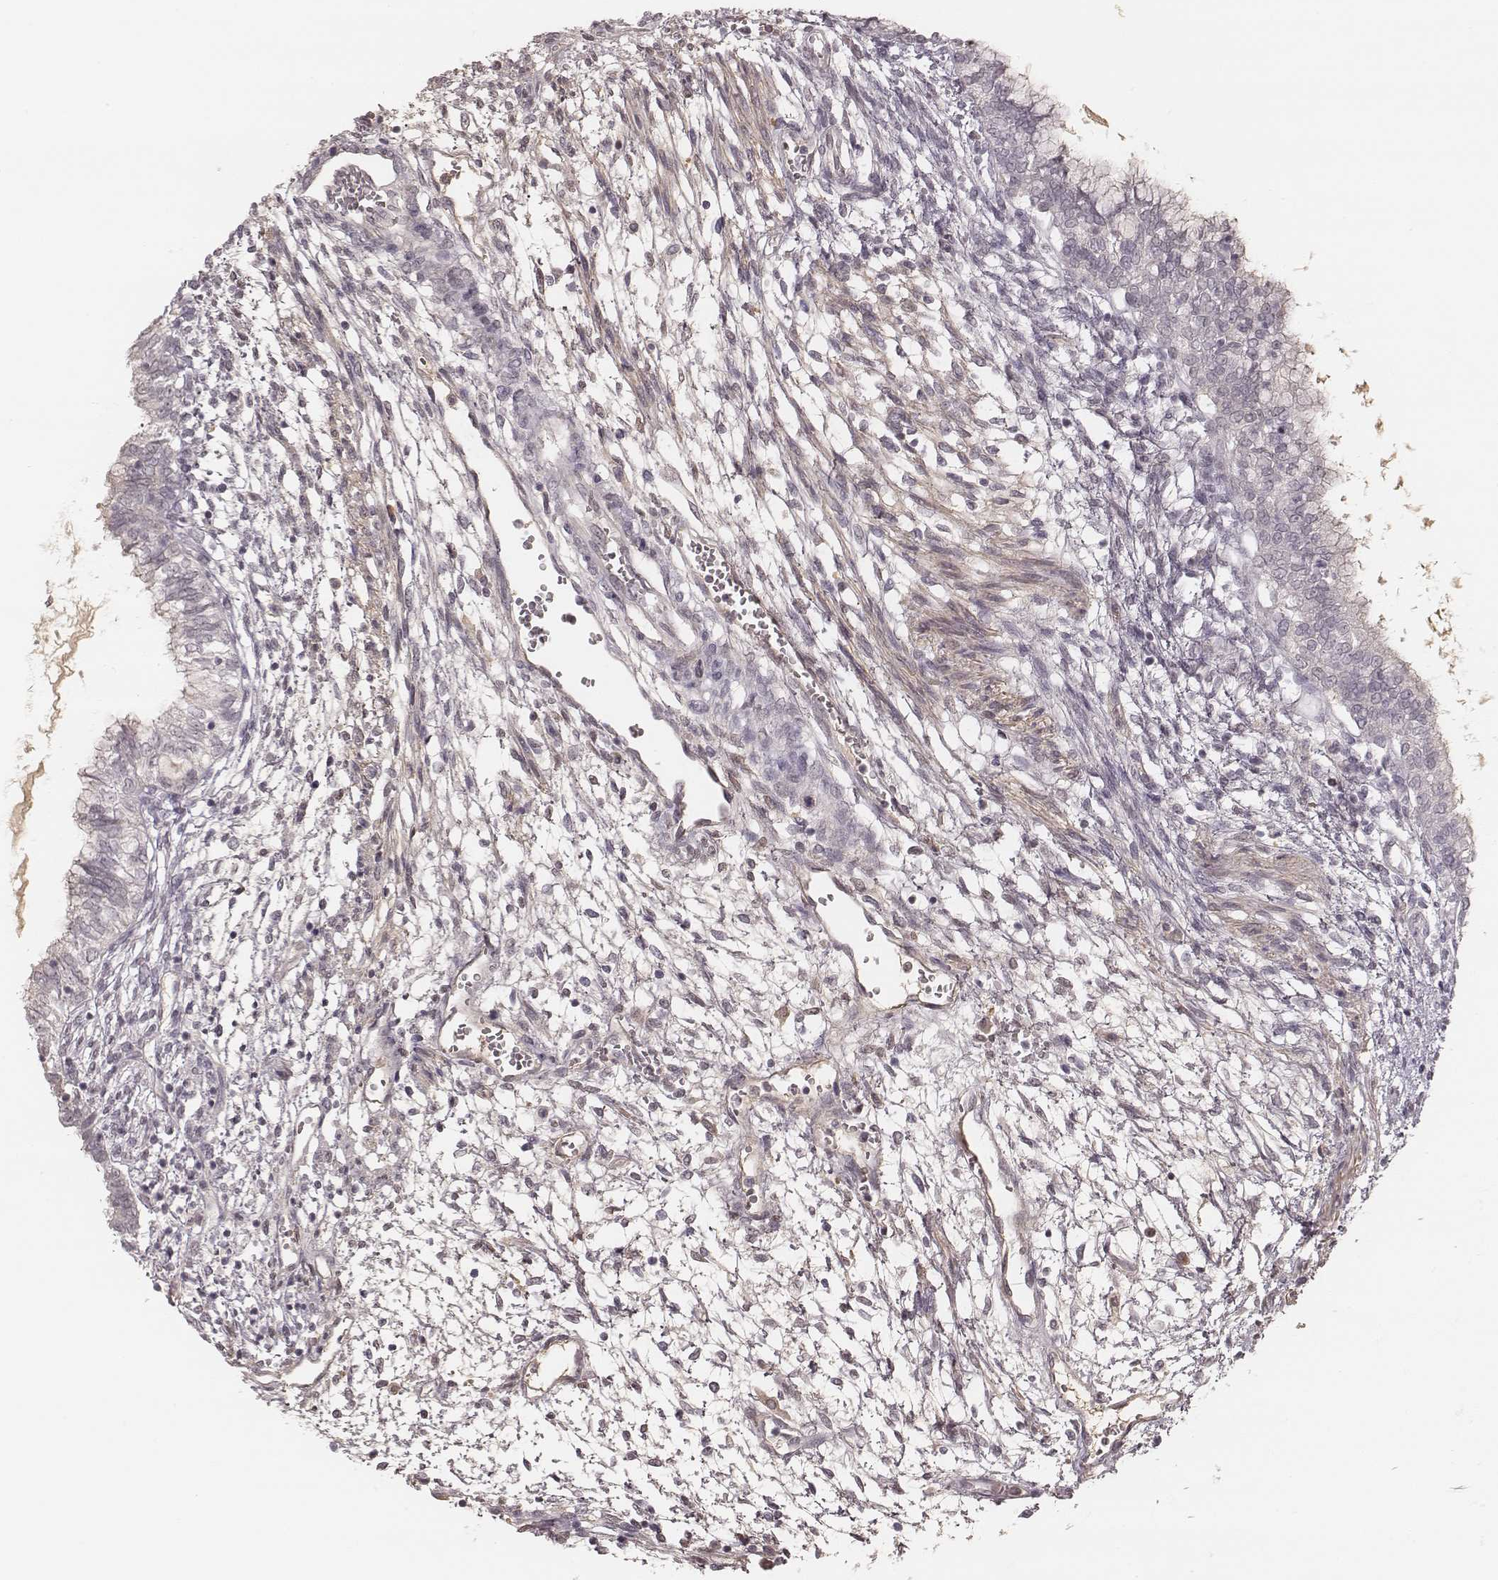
{"staining": {"intensity": "weak", "quantity": "<25%", "location": "nuclear"}, "tissue": "testis cancer", "cell_type": "Tumor cells", "image_type": "cancer", "snomed": [{"axis": "morphology", "description": "Carcinoma, Embryonal, NOS"}, {"axis": "topography", "description": "Testis"}], "caption": "A high-resolution micrograph shows immunohistochemistry (IHC) staining of testis cancer (embryonal carcinoma), which demonstrates no significant positivity in tumor cells.", "gene": "MSX1", "patient": {"sex": "male", "age": 37}}